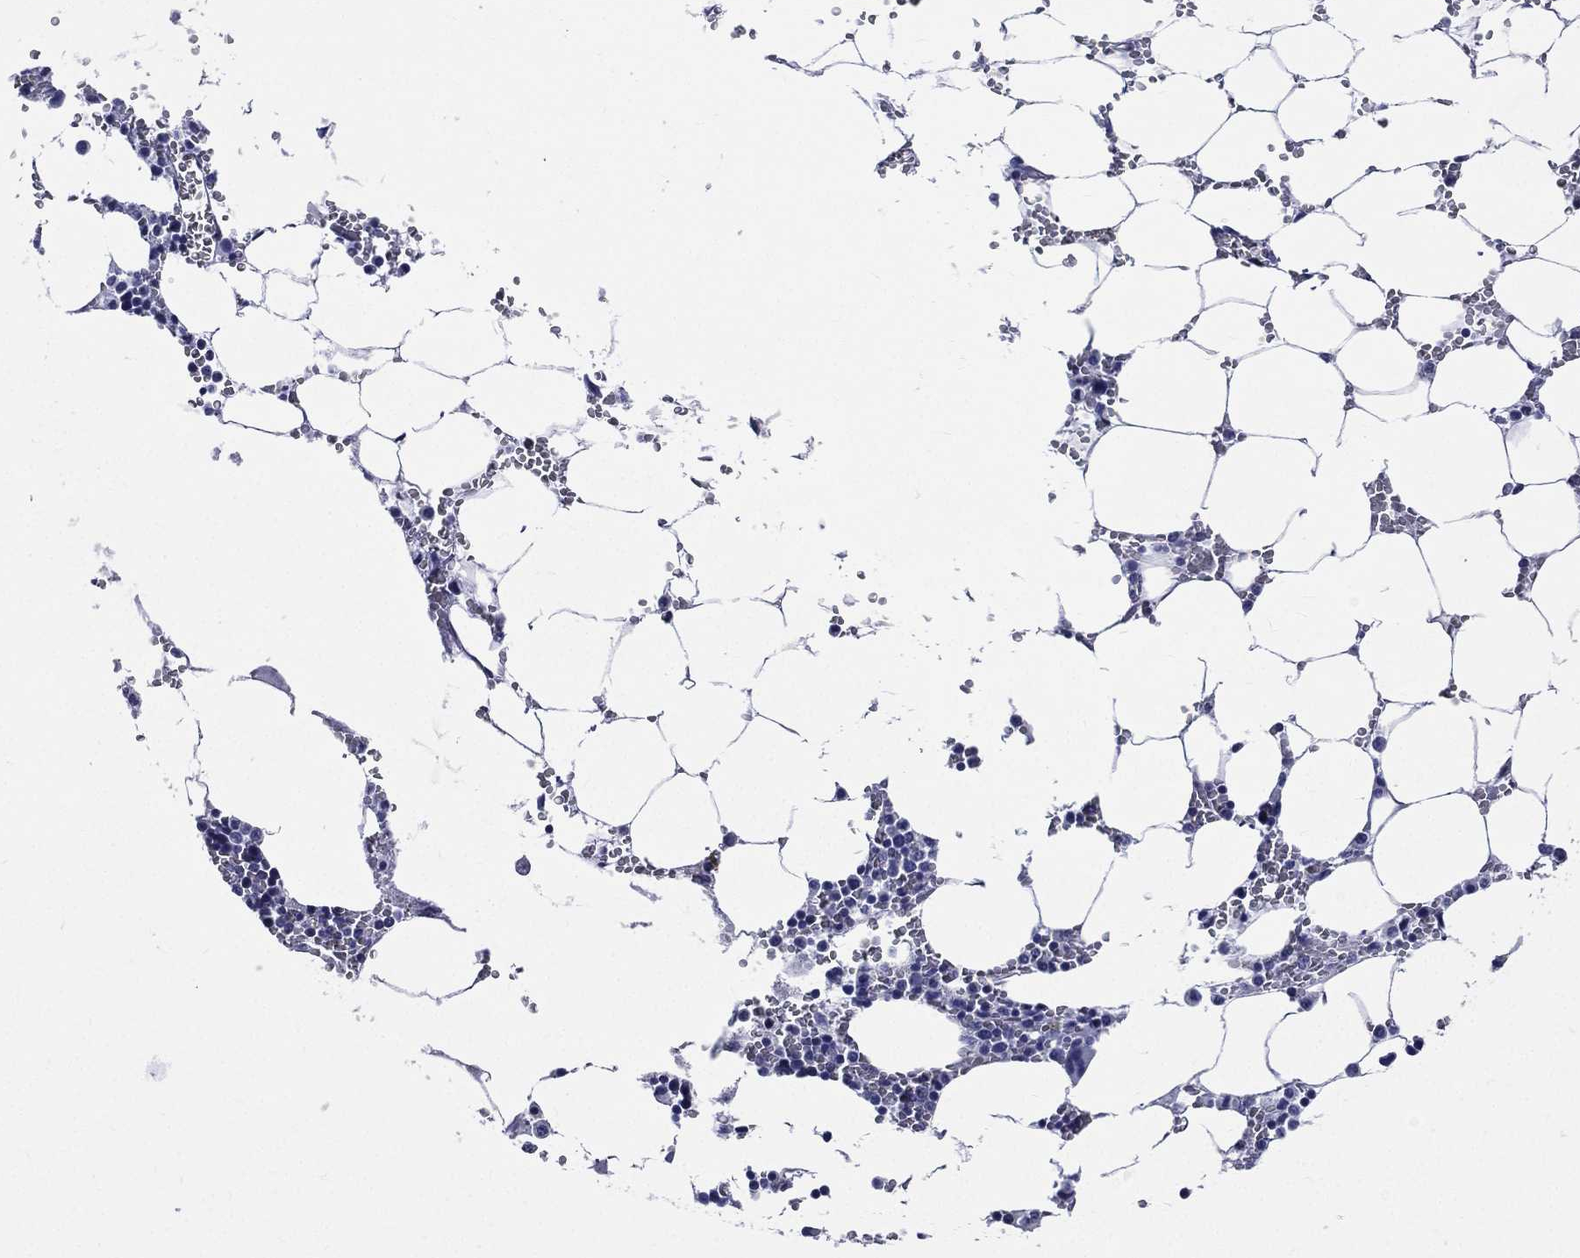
{"staining": {"intensity": "negative", "quantity": "none", "location": "none"}, "tissue": "bone marrow", "cell_type": "Hematopoietic cells", "image_type": "normal", "snomed": [{"axis": "morphology", "description": "Normal tissue, NOS"}, {"axis": "topography", "description": "Bone marrow"}], "caption": "This is a micrograph of immunohistochemistry (IHC) staining of unremarkable bone marrow, which shows no expression in hematopoietic cells. Brightfield microscopy of IHC stained with DAB (brown) and hematoxylin (blue), captured at high magnification.", "gene": "DPYS", "patient": {"sex": "female", "age": 64}}